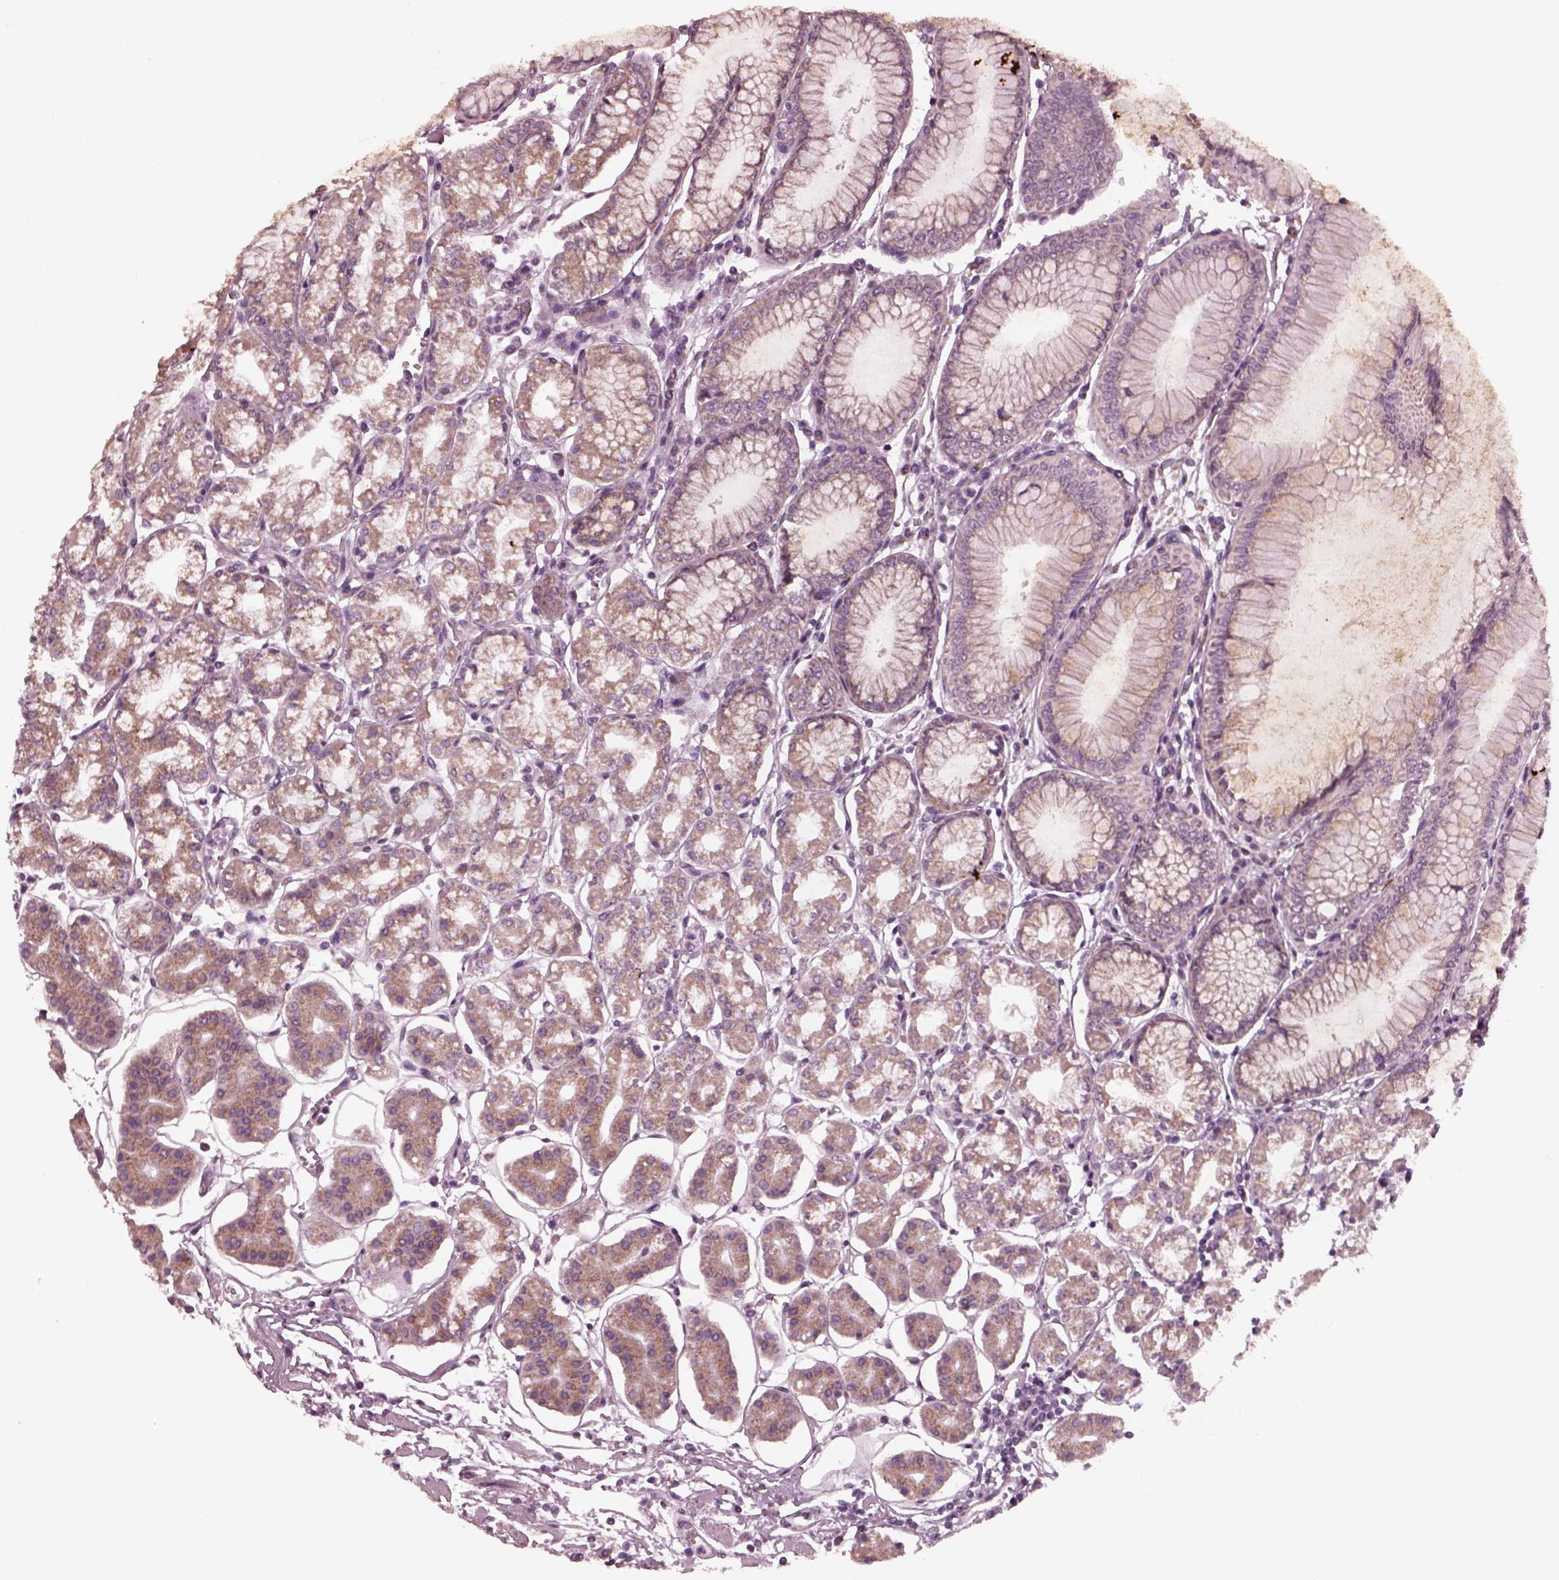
{"staining": {"intensity": "weak", "quantity": "25%-75%", "location": "cytoplasmic/membranous"}, "tissue": "stomach", "cell_type": "Glandular cells", "image_type": "normal", "snomed": [{"axis": "morphology", "description": "Normal tissue, NOS"}, {"axis": "topography", "description": "Skeletal muscle"}, {"axis": "topography", "description": "Stomach"}], "caption": "The micrograph displays immunohistochemical staining of unremarkable stomach. There is weak cytoplasmic/membranous staining is identified in approximately 25%-75% of glandular cells.", "gene": "CELSR3", "patient": {"sex": "female", "age": 57}}